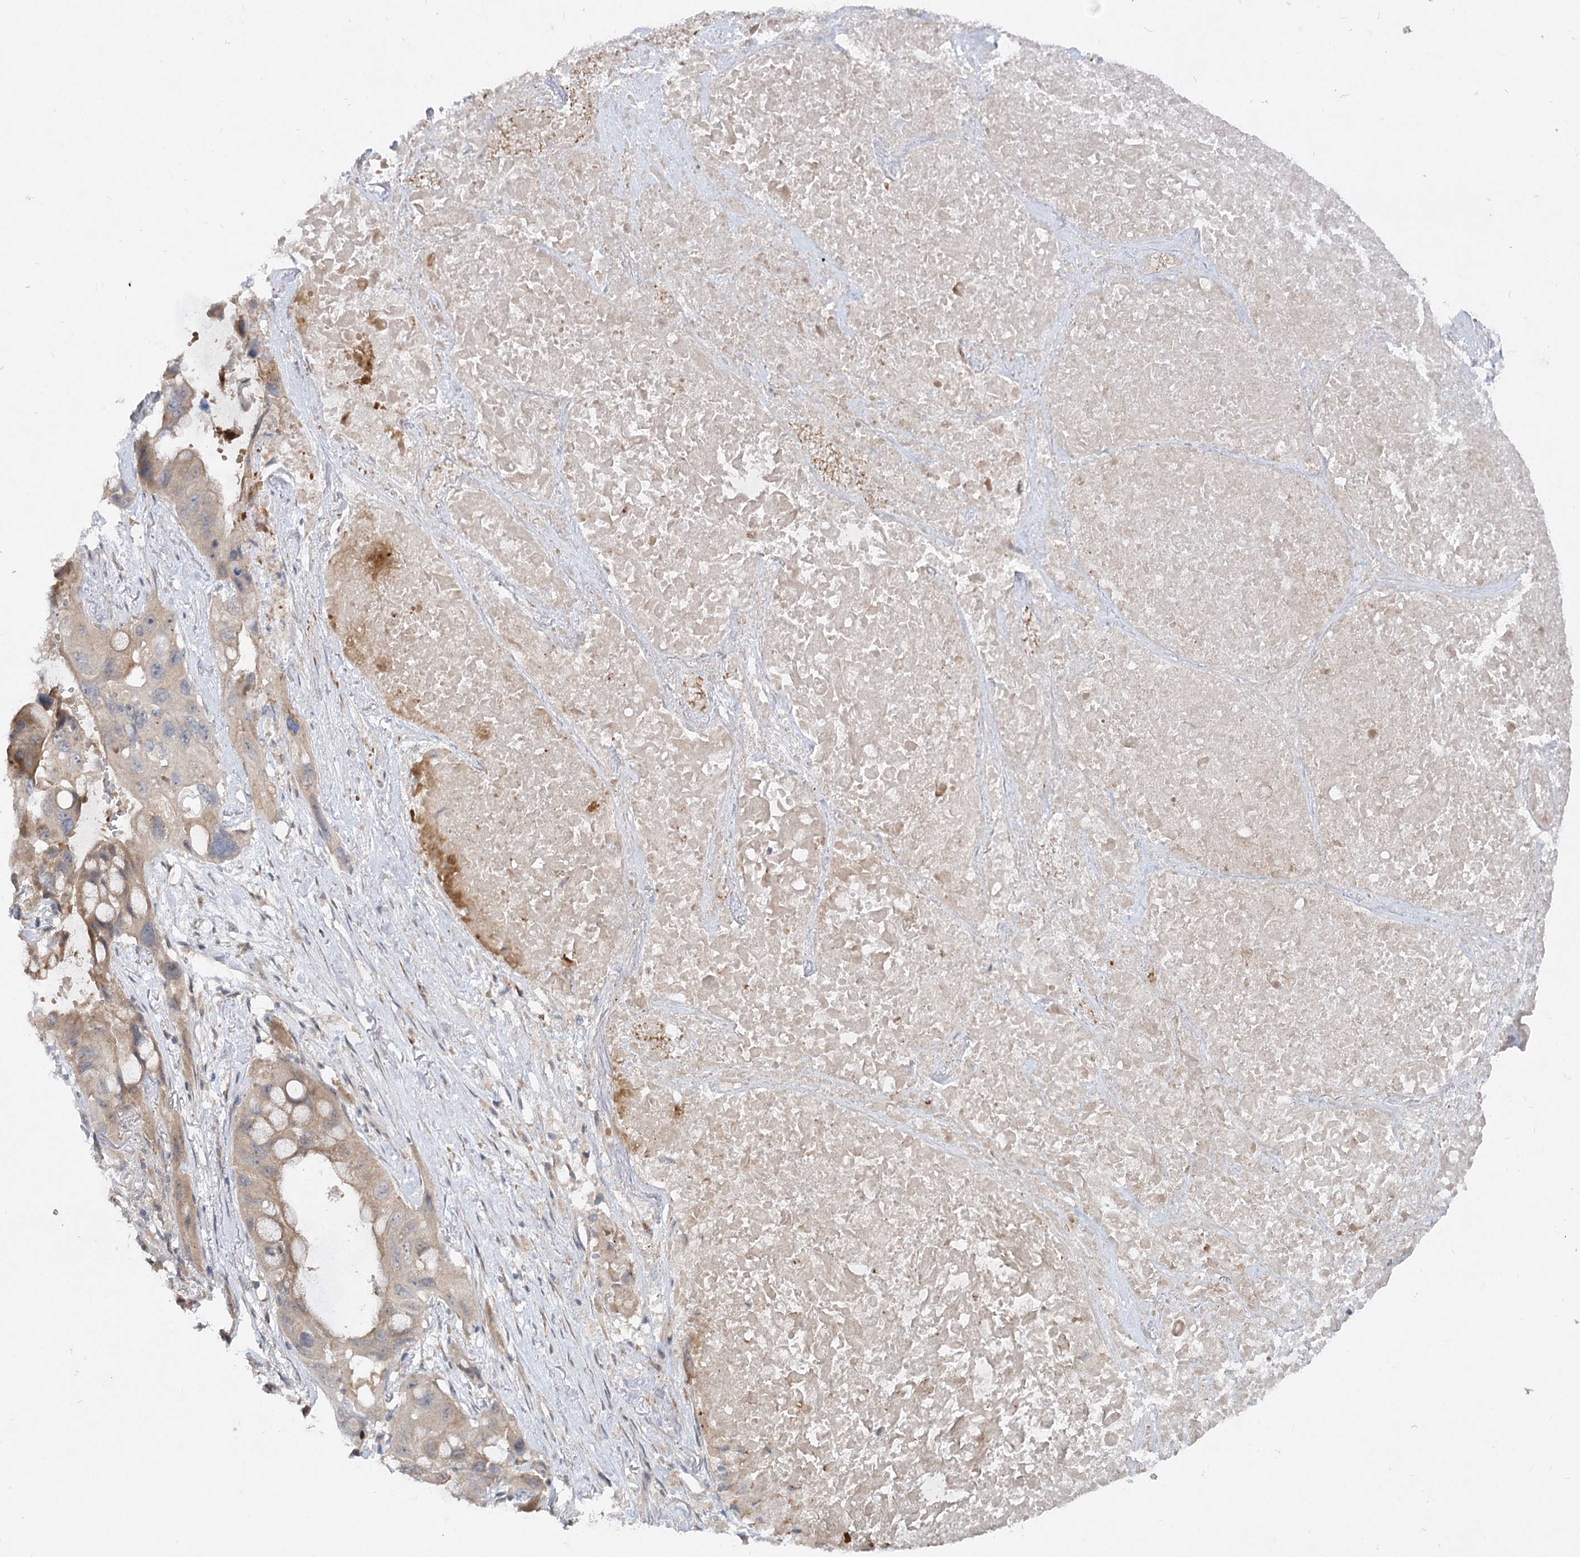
{"staining": {"intensity": "weak", "quantity": ">75%", "location": "cytoplasmic/membranous"}, "tissue": "lung cancer", "cell_type": "Tumor cells", "image_type": "cancer", "snomed": [{"axis": "morphology", "description": "Squamous cell carcinoma, NOS"}, {"axis": "topography", "description": "Lung"}], "caption": "Immunohistochemical staining of lung cancer (squamous cell carcinoma) exhibits low levels of weak cytoplasmic/membranous positivity in approximately >75% of tumor cells.", "gene": "FGF19", "patient": {"sex": "female", "age": 73}}